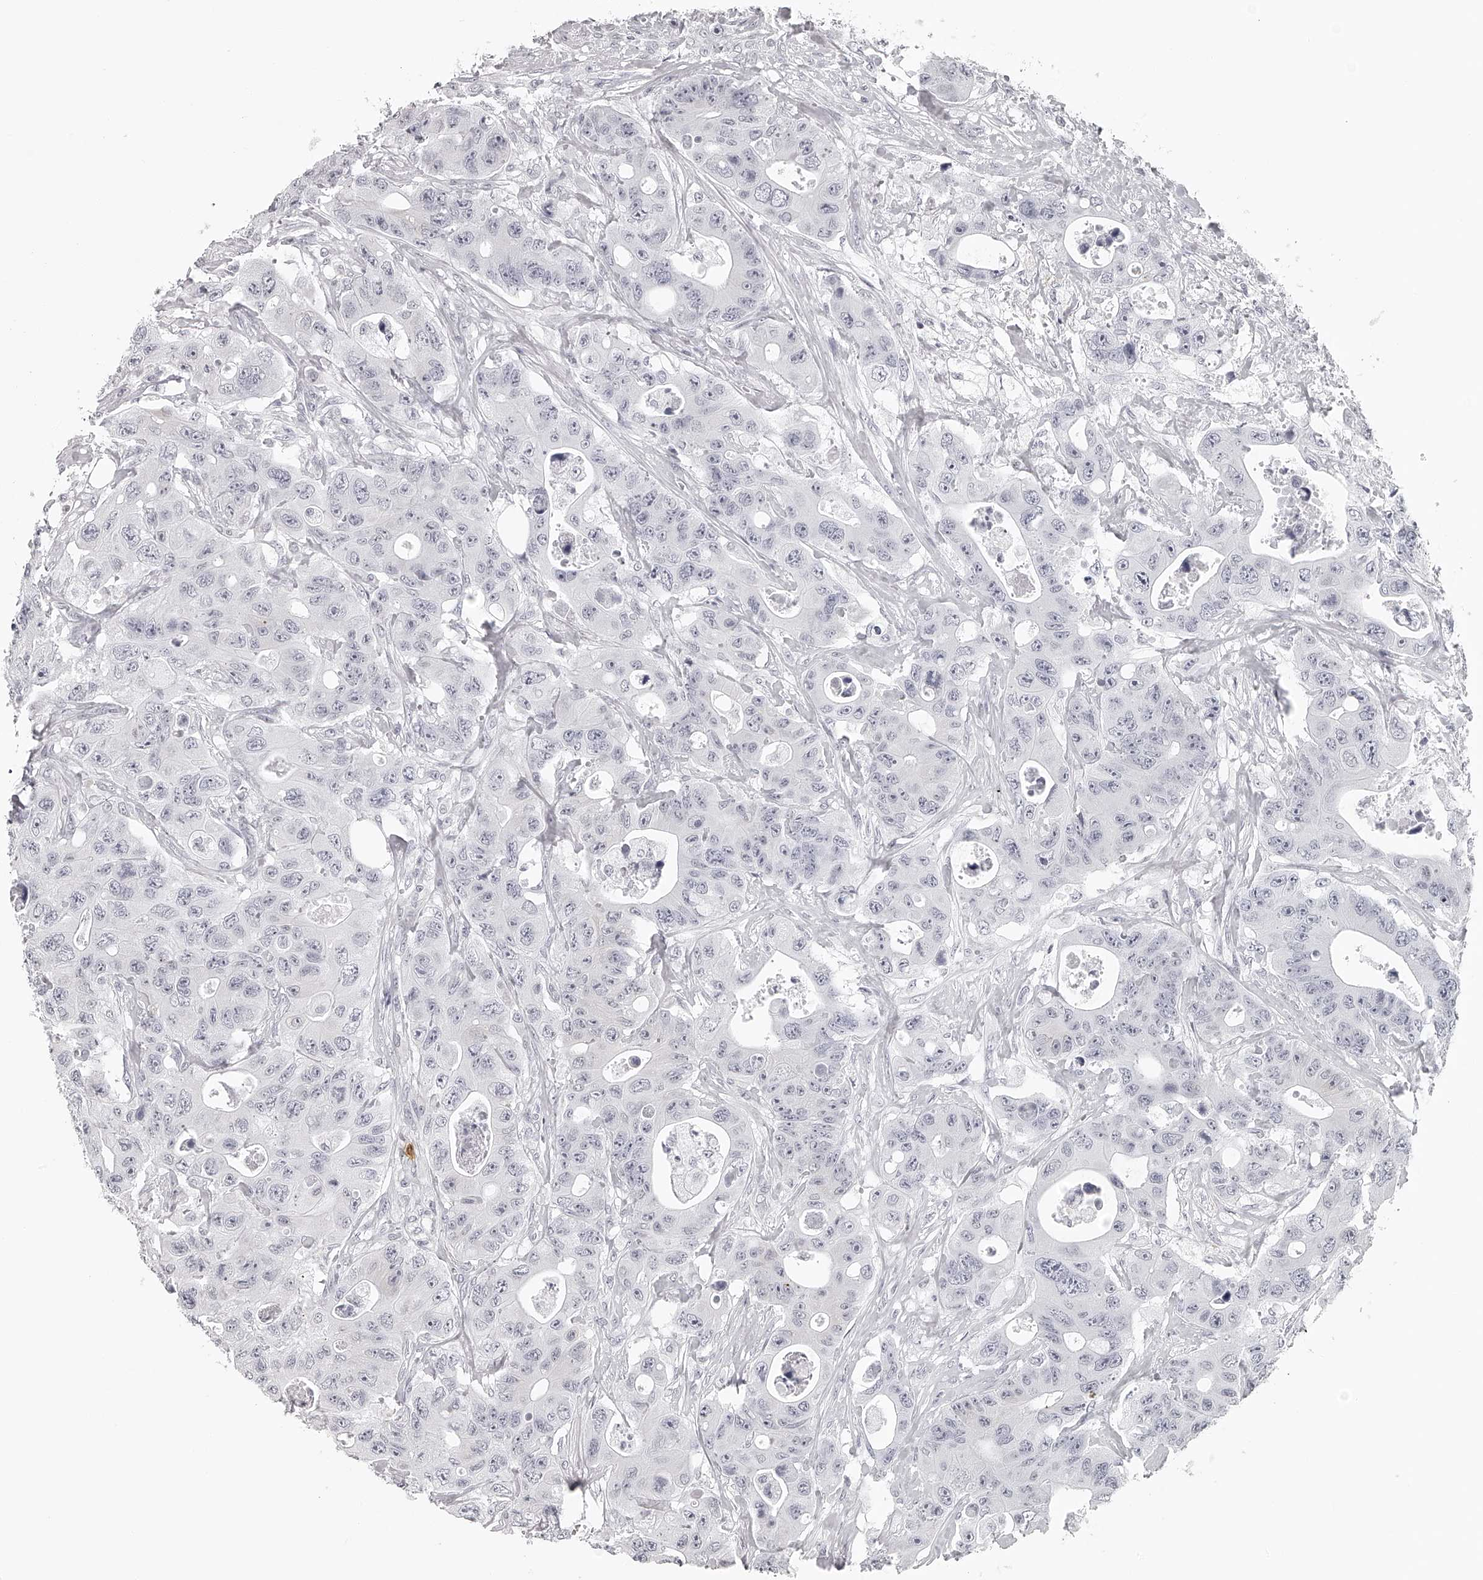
{"staining": {"intensity": "negative", "quantity": "none", "location": "none"}, "tissue": "colorectal cancer", "cell_type": "Tumor cells", "image_type": "cancer", "snomed": [{"axis": "morphology", "description": "Adenocarcinoma, NOS"}, {"axis": "topography", "description": "Colon"}], "caption": "Immunohistochemistry (IHC) photomicrograph of human colorectal cancer stained for a protein (brown), which exhibits no expression in tumor cells.", "gene": "SEC11C", "patient": {"sex": "female", "age": 46}}